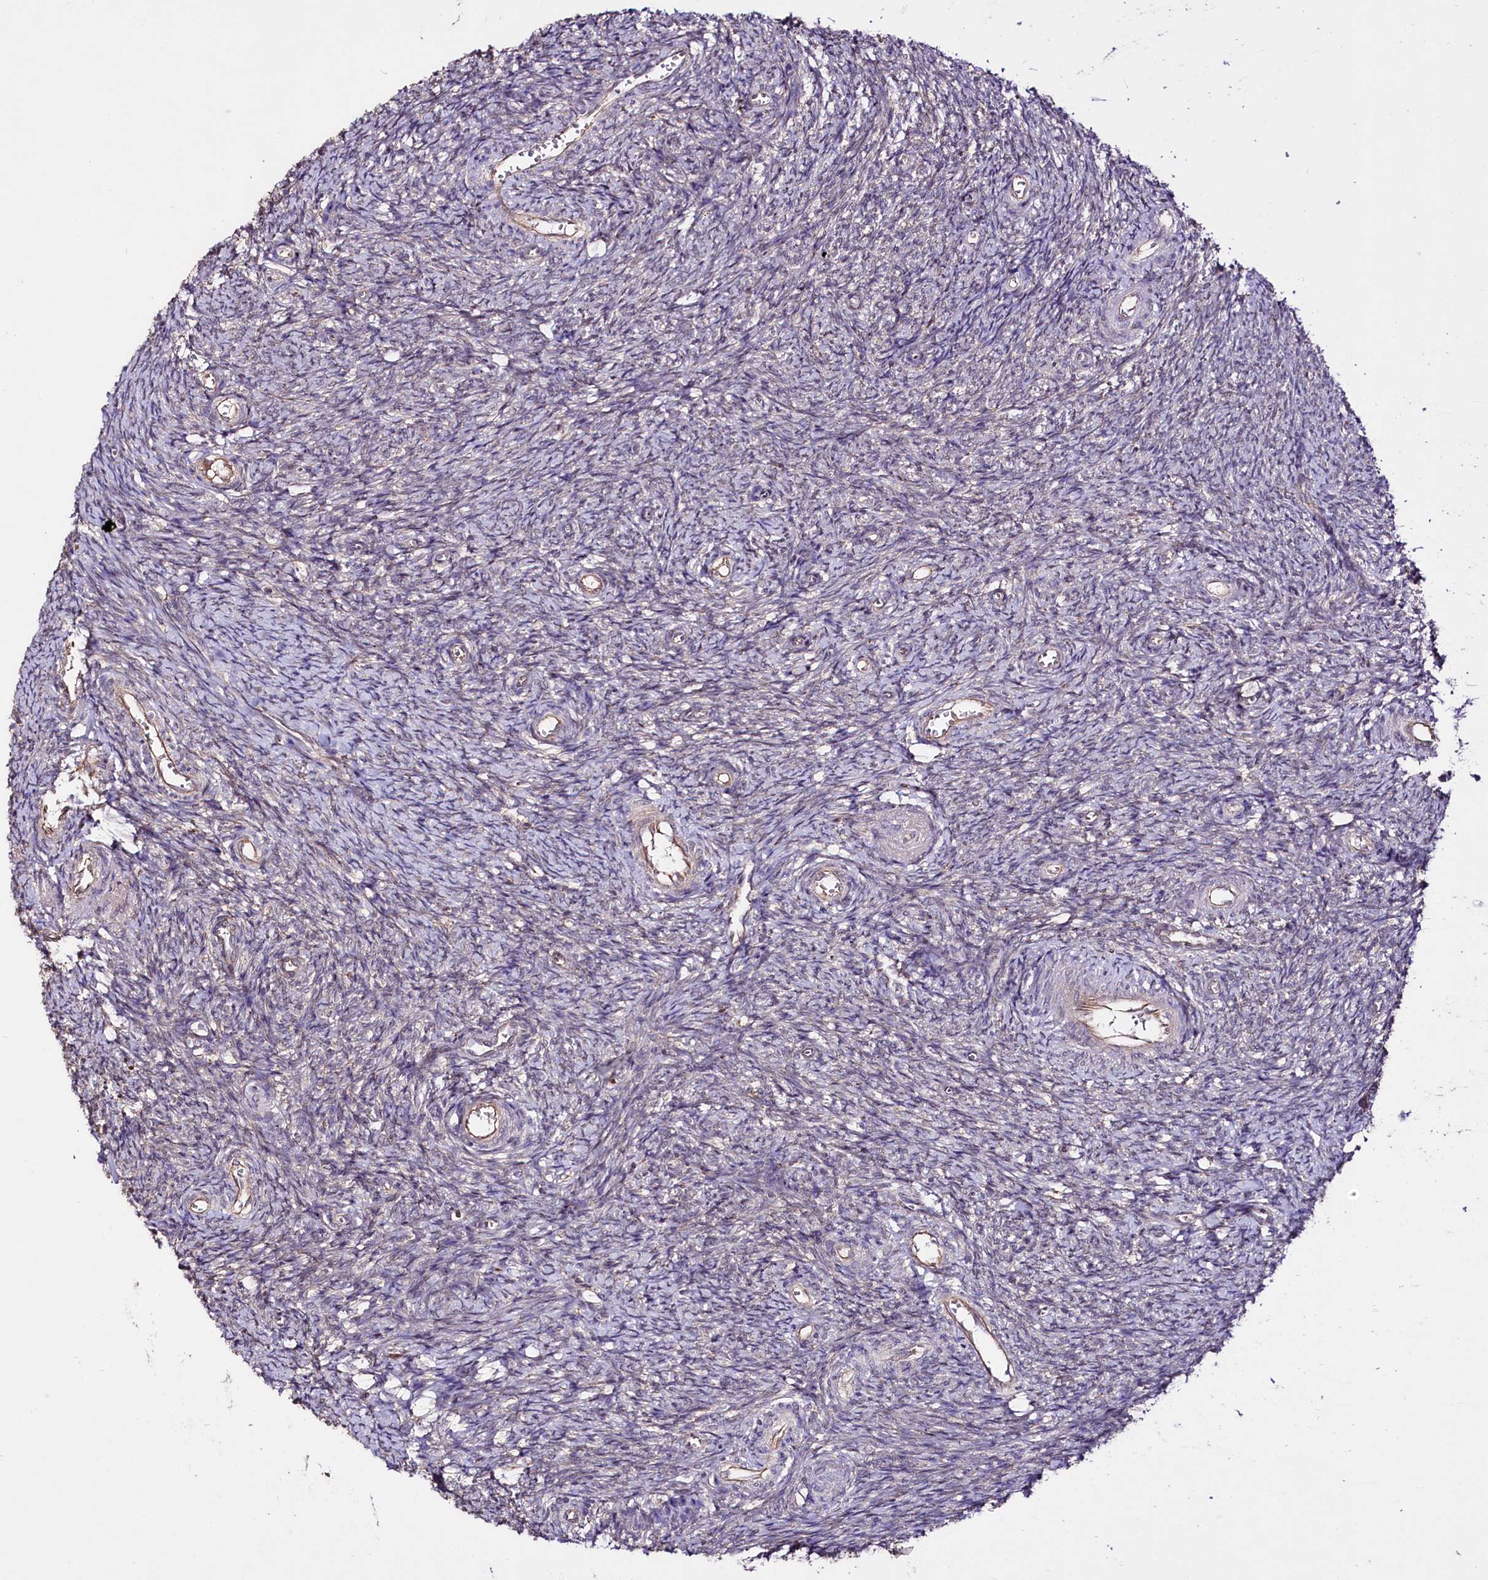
{"staining": {"intensity": "weak", "quantity": "<25%", "location": "cytoplasmic/membranous"}, "tissue": "ovary", "cell_type": "Ovarian stroma cells", "image_type": "normal", "snomed": [{"axis": "morphology", "description": "Normal tissue, NOS"}, {"axis": "topography", "description": "Ovary"}], "caption": "Immunohistochemistry image of benign ovary stained for a protein (brown), which reveals no positivity in ovarian stroma cells.", "gene": "TNPO3", "patient": {"sex": "female", "age": 44}}